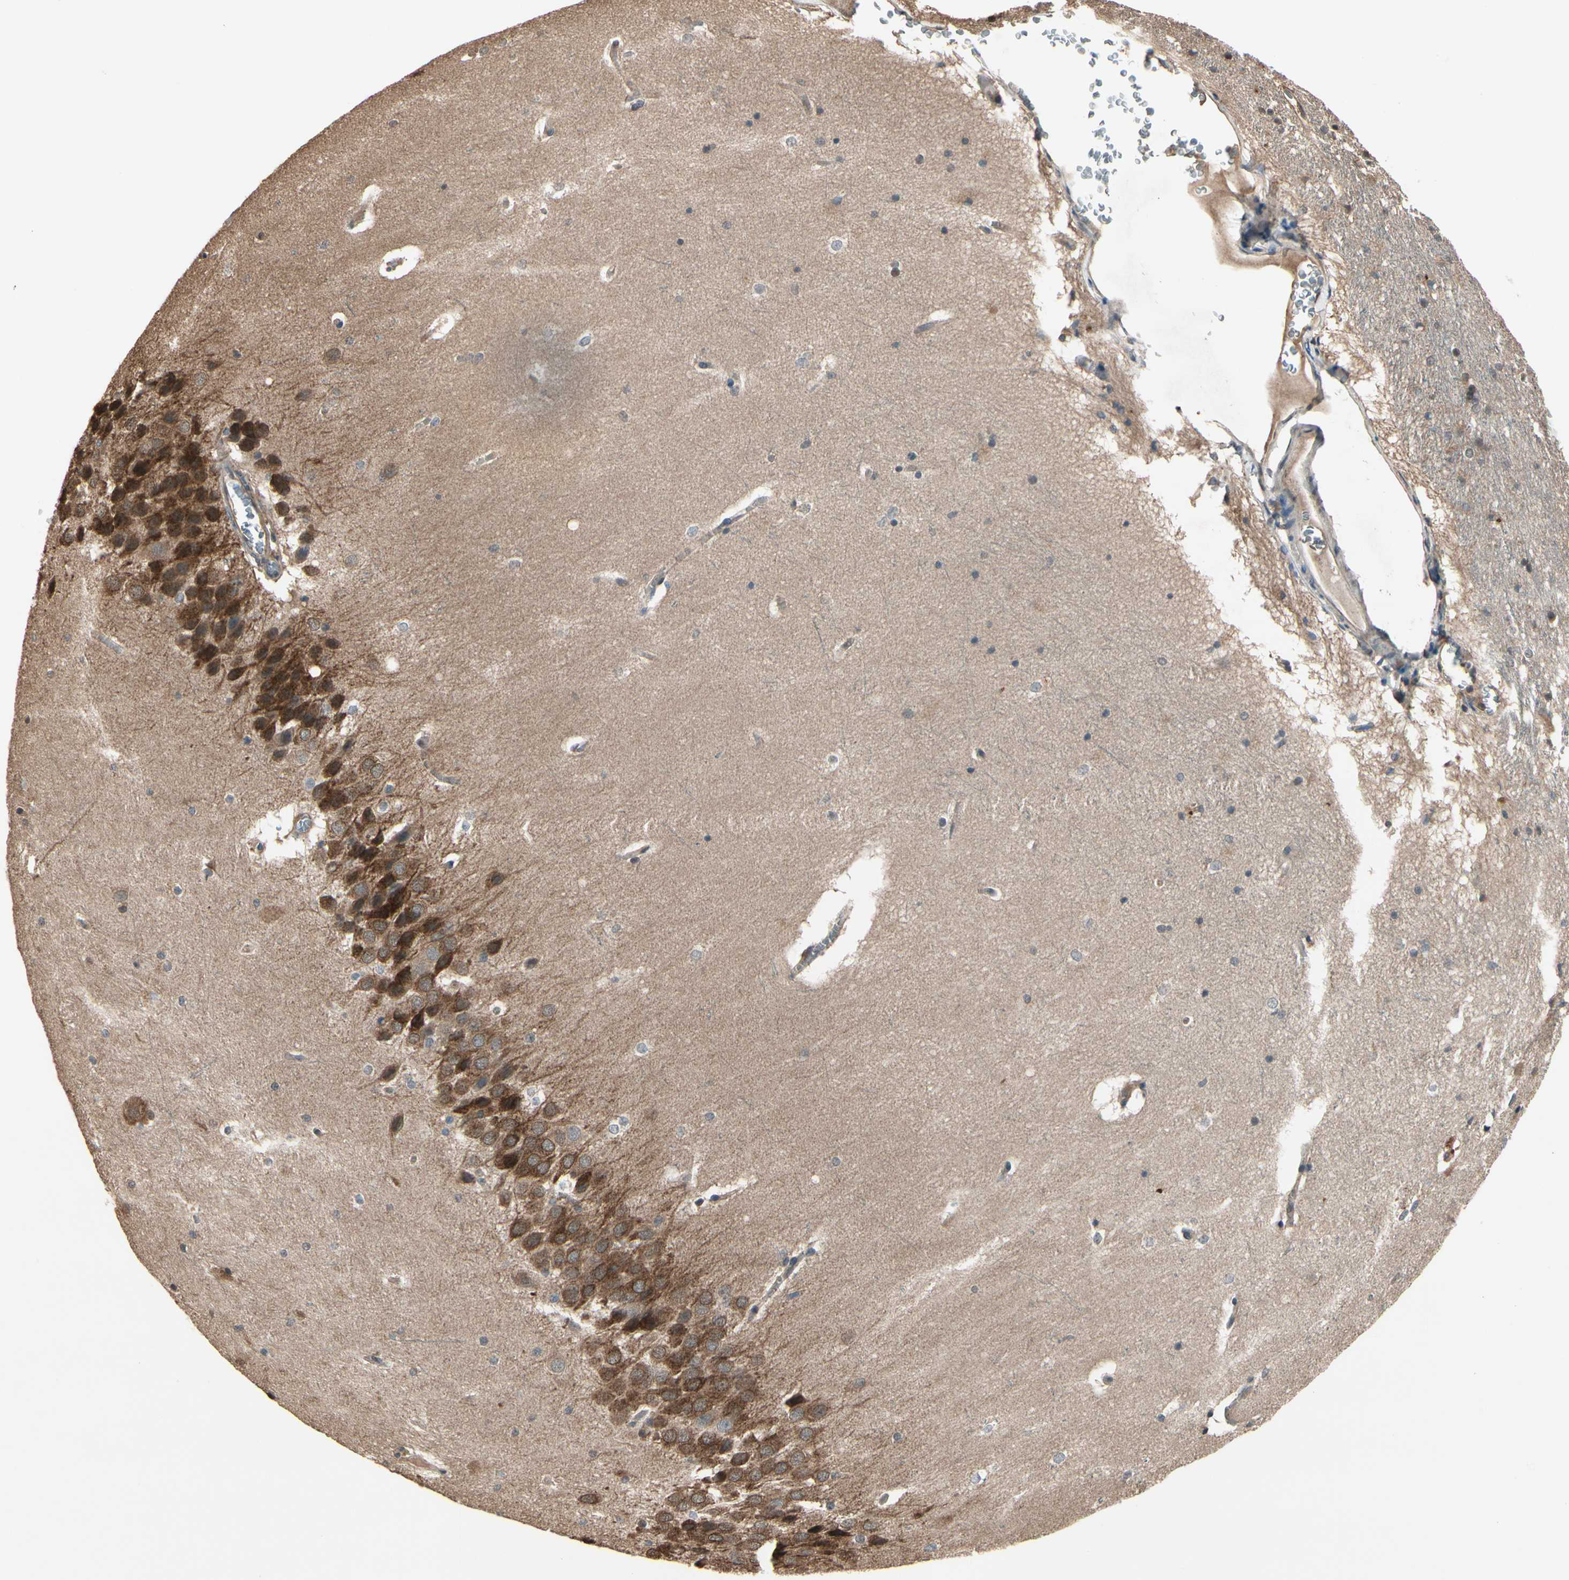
{"staining": {"intensity": "weak", "quantity": "<25%", "location": "nuclear"}, "tissue": "hippocampus", "cell_type": "Glial cells", "image_type": "normal", "snomed": [{"axis": "morphology", "description": "Normal tissue, NOS"}, {"axis": "topography", "description": "Hippocampus"}], "caption": "Immunohistochemistry of normal human hippocampus reveals no positivity in glial cells. (IHC, brightfield microscopy, high magnification).", "gene": "PNPLA7", "patient": {"sex": "female", "age": 19}}